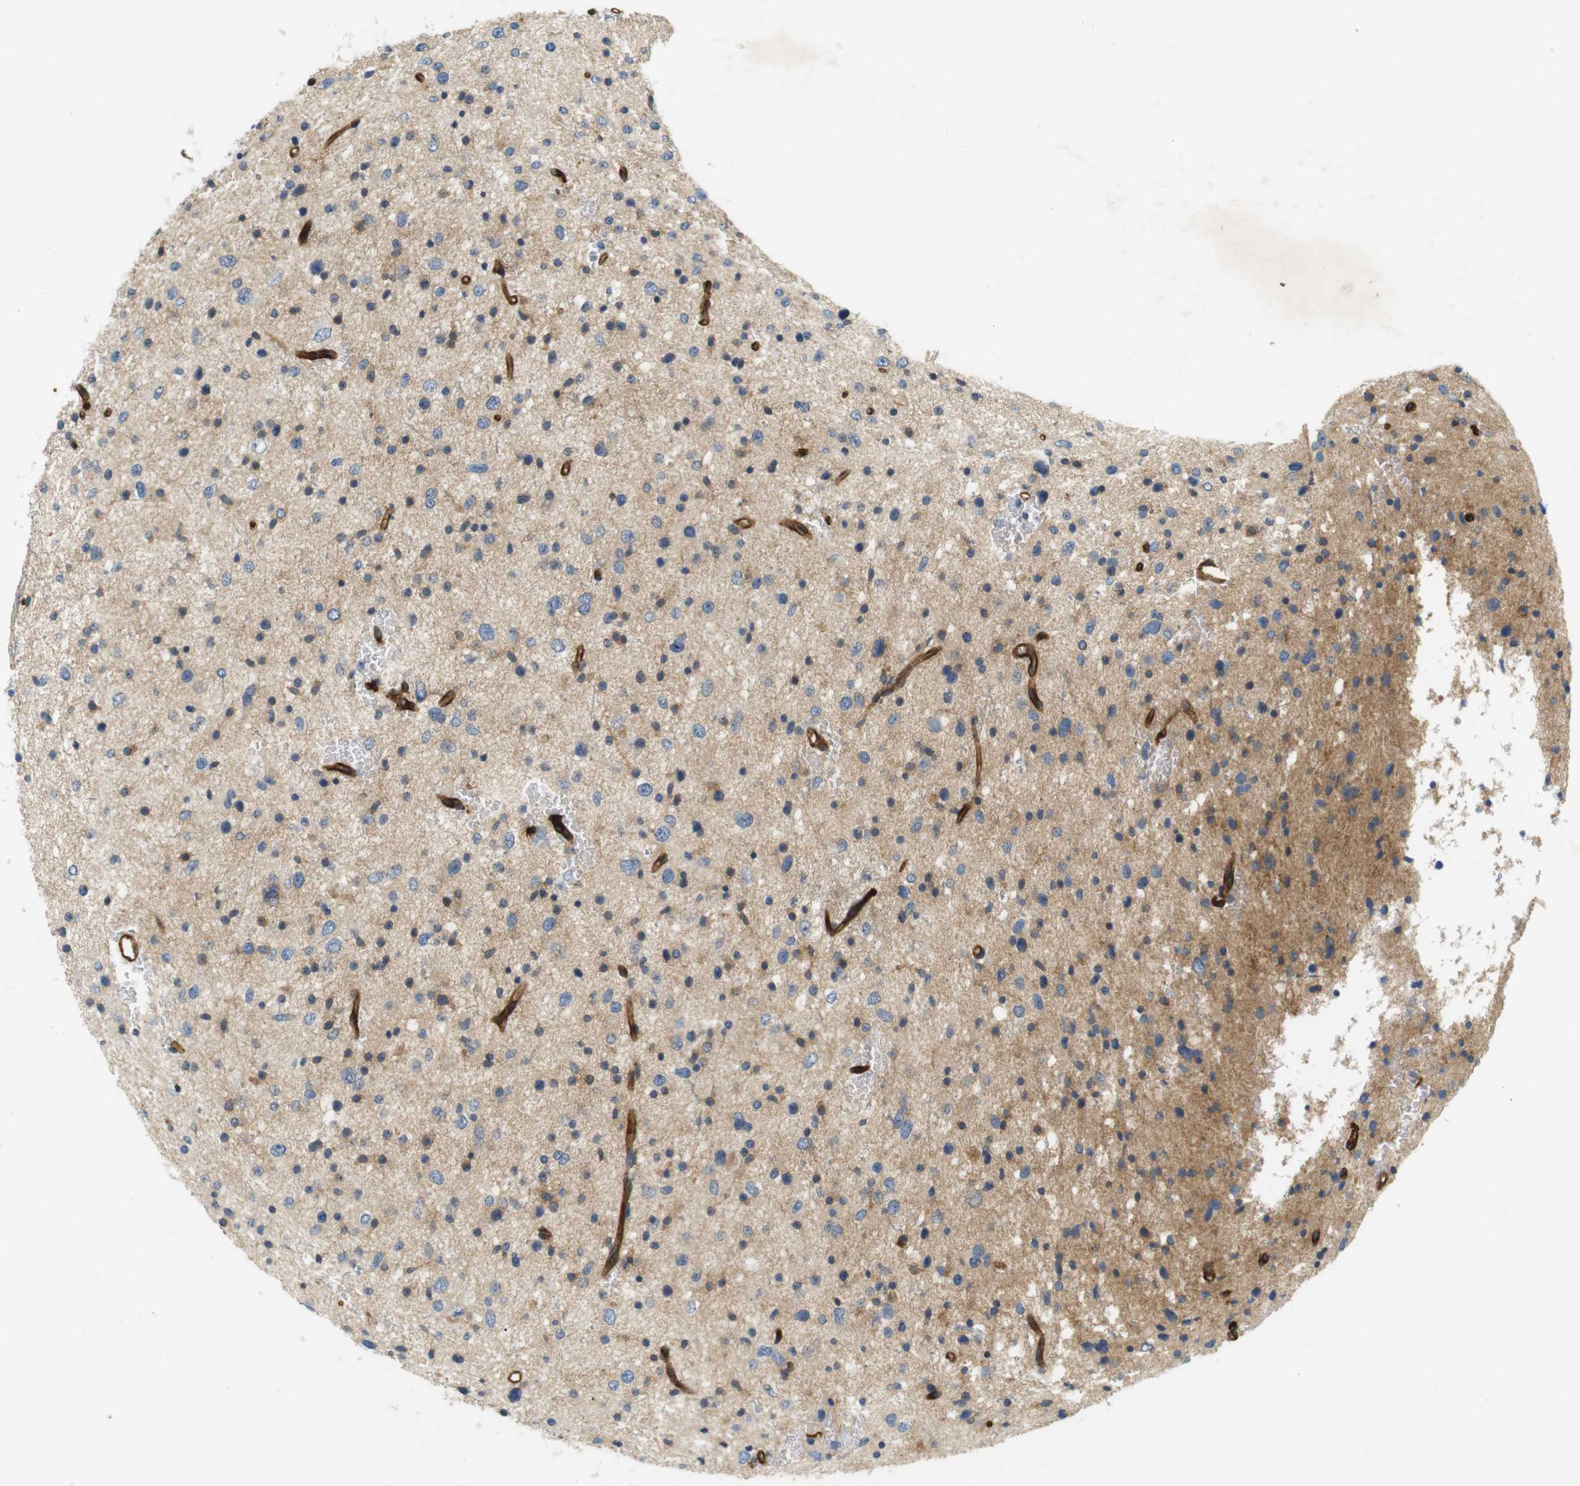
{"staining": {"intensity": "weak", "quantity": "25%-75%", "location": "cytoplasmic/membranous"}, "tissue": "glioma", "cell_type": "Tumor cells", "image_type": "cancer", "snomed": [{"axis": "morphology", "description": "Glioma, malignant, Low grade"}, {"axis": "topography", "description": "Brain"}], "caption": "Brown immunohistochemical staining in human glioma exhibits weak cytoplasmic/membranous positivity in about 25%-75% of tumor cells.", "gene": "SLC30A1", "patient": {"sex": "female", "age": 37}}